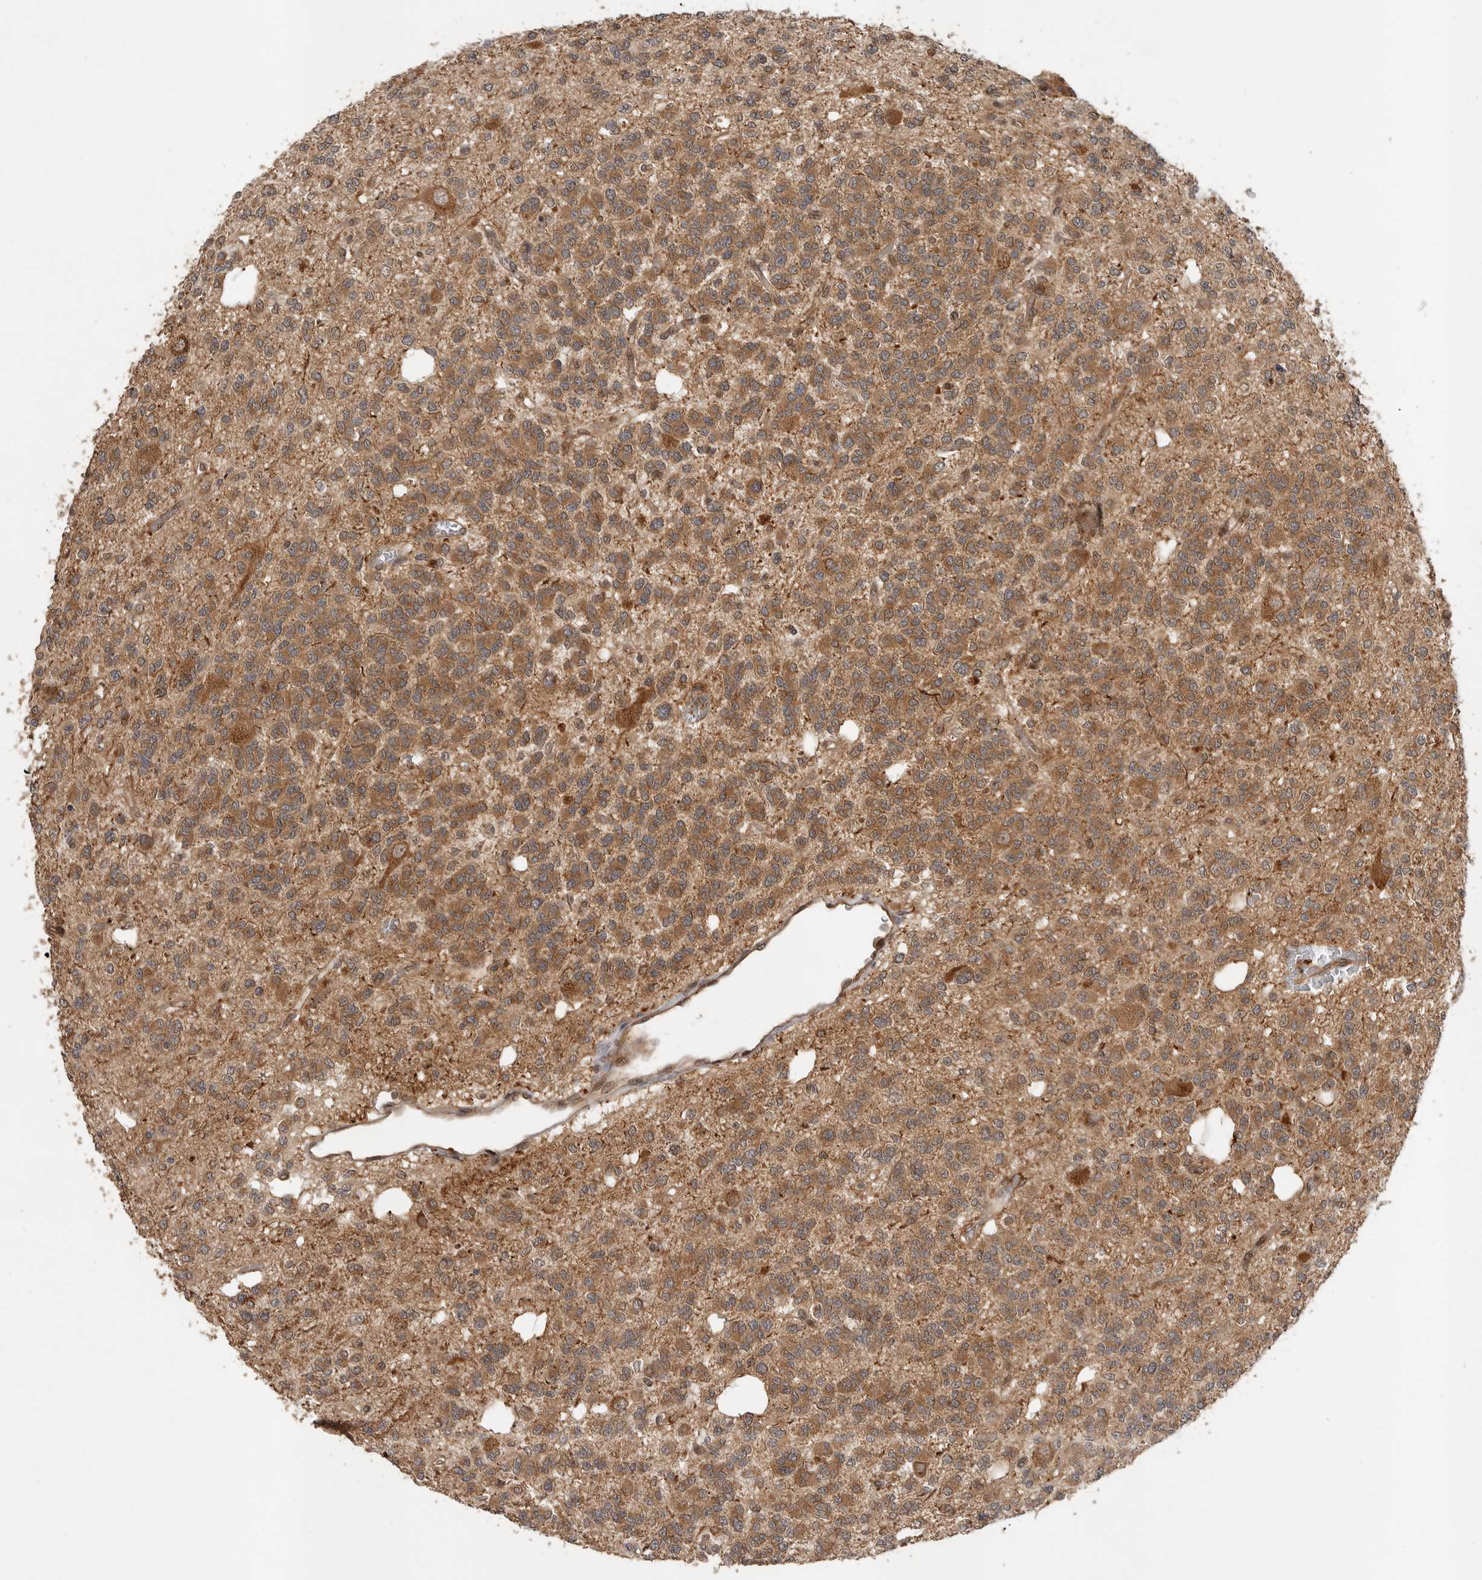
{"staining": {"intensity": "moderate", "quantity": ">75%", "location": "cytoplasmic/membranous"}, "tissue": "glioma", "cell_type": "Tumor cells", "image_type": "cancer", "snomed": [{"axis": "morphology", "description": "Glioma, malignant, Low grade"}, {"axis": "topography", "description": "Brain"}], "caption": "Immunohistochemistry micrograph of human malignant glioma (low-grade) stained for a protein (brown), which shows medium levels of moderate cytoplasmic/membranous positivity in about >75% of tumor cells.", "gene": "OSBPL9", "patient": {"sex": "male", "age": 38}}